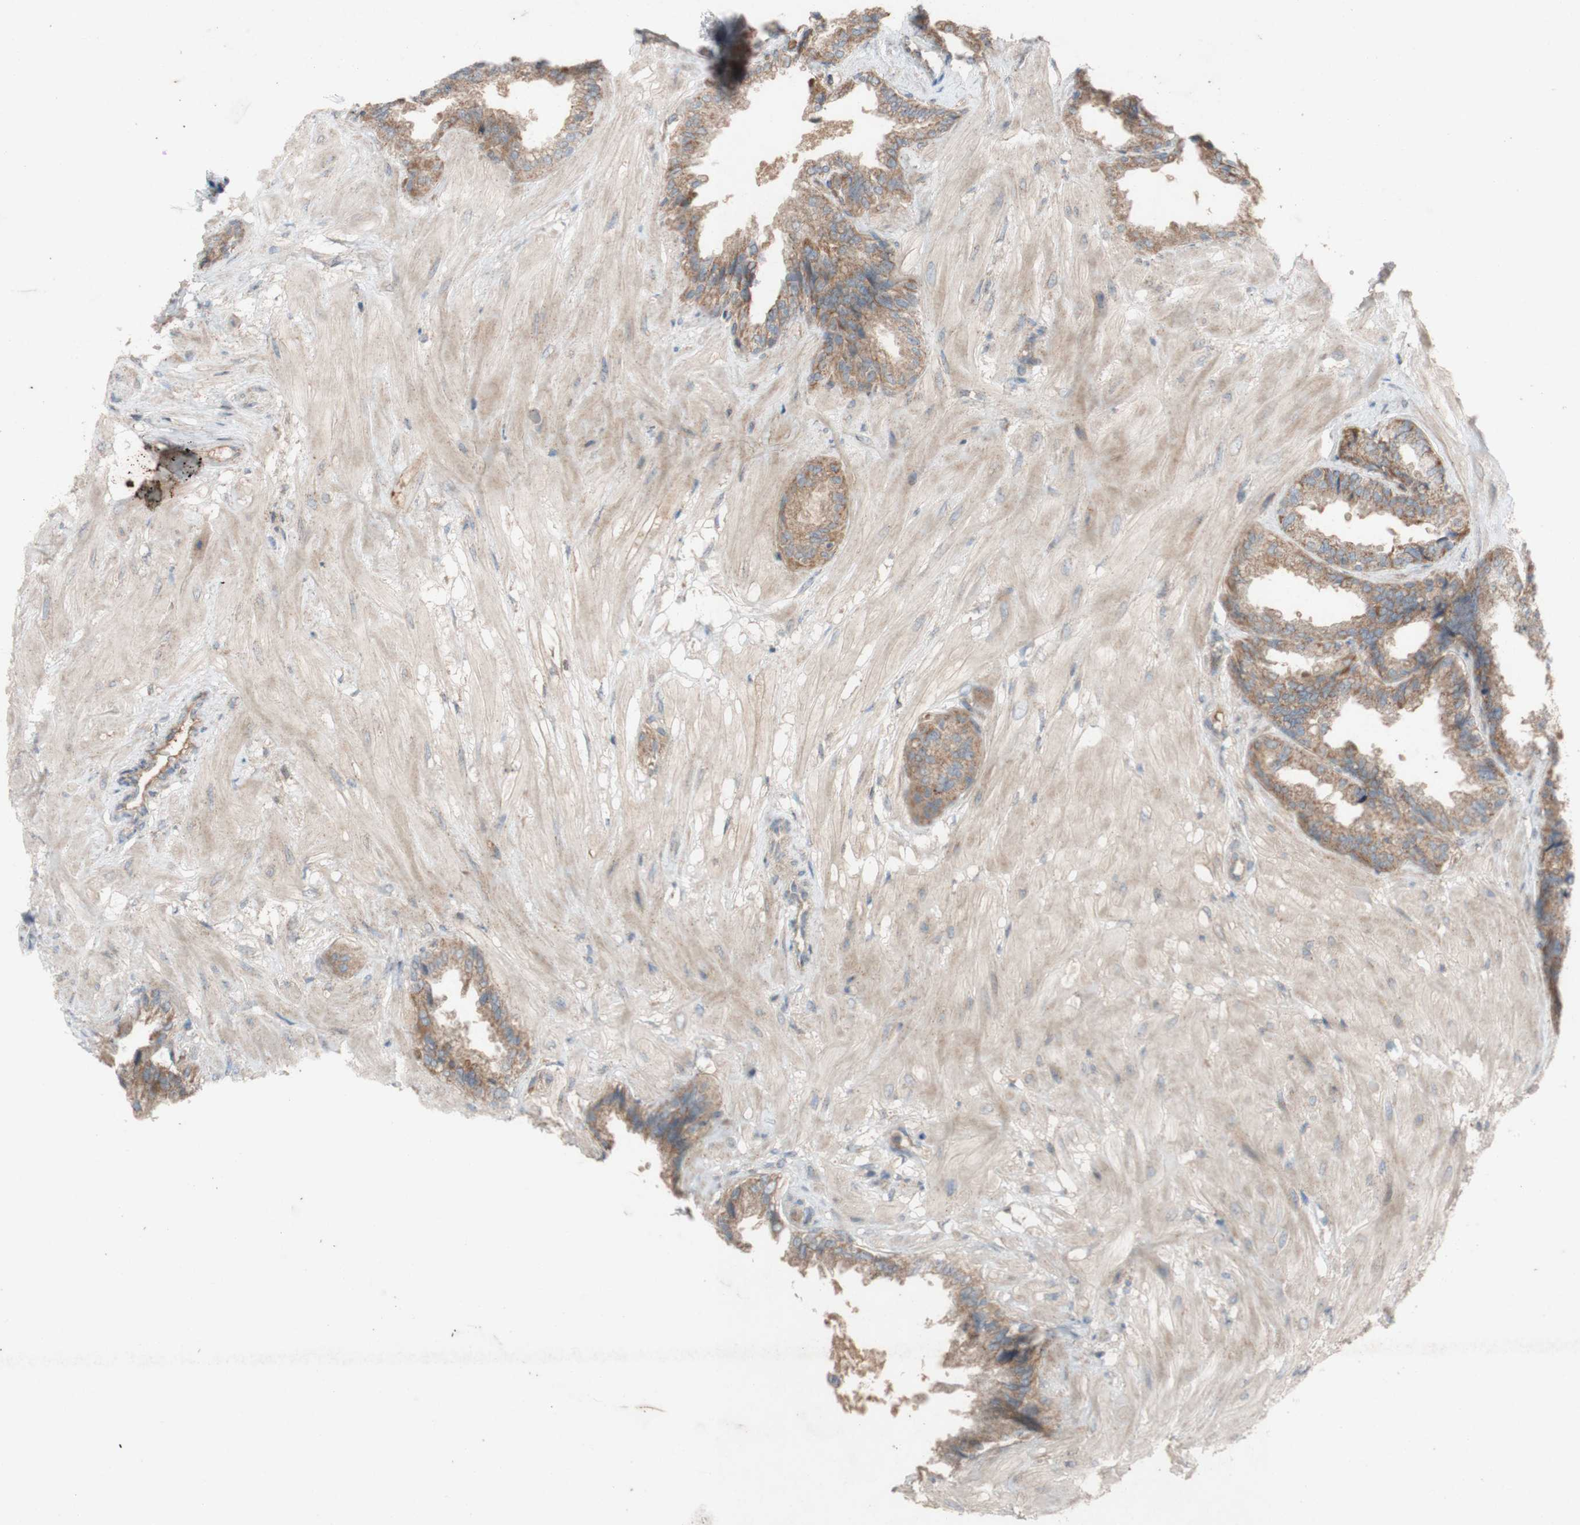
{"staining": {"intensity": "moderate", "quantity": ">75%", "location": "cytoplasmic/membranous"}, "tissue": "seminal vesicle", "cell_type": "Glandular cells", "image_type": "normal", "snomed": [{"axis": "morphology", "description": "Normal tissue, NOS"}, {"axis": "topography", "description": "Seminal veicle"}], "caption": "Immunohistochemistry photomicrograph of benign seminal vesicle: human seminal vesicle stained using immunohistochemistry (IHC) reveals medium levels of moderate protein expression localized specifically in the cytoplasmic/membranous of glandular cells, appearing as a cytoplasmic/membranous brown color.", "gene": "TST", "patient": {"sex": "male", "age": 46}}